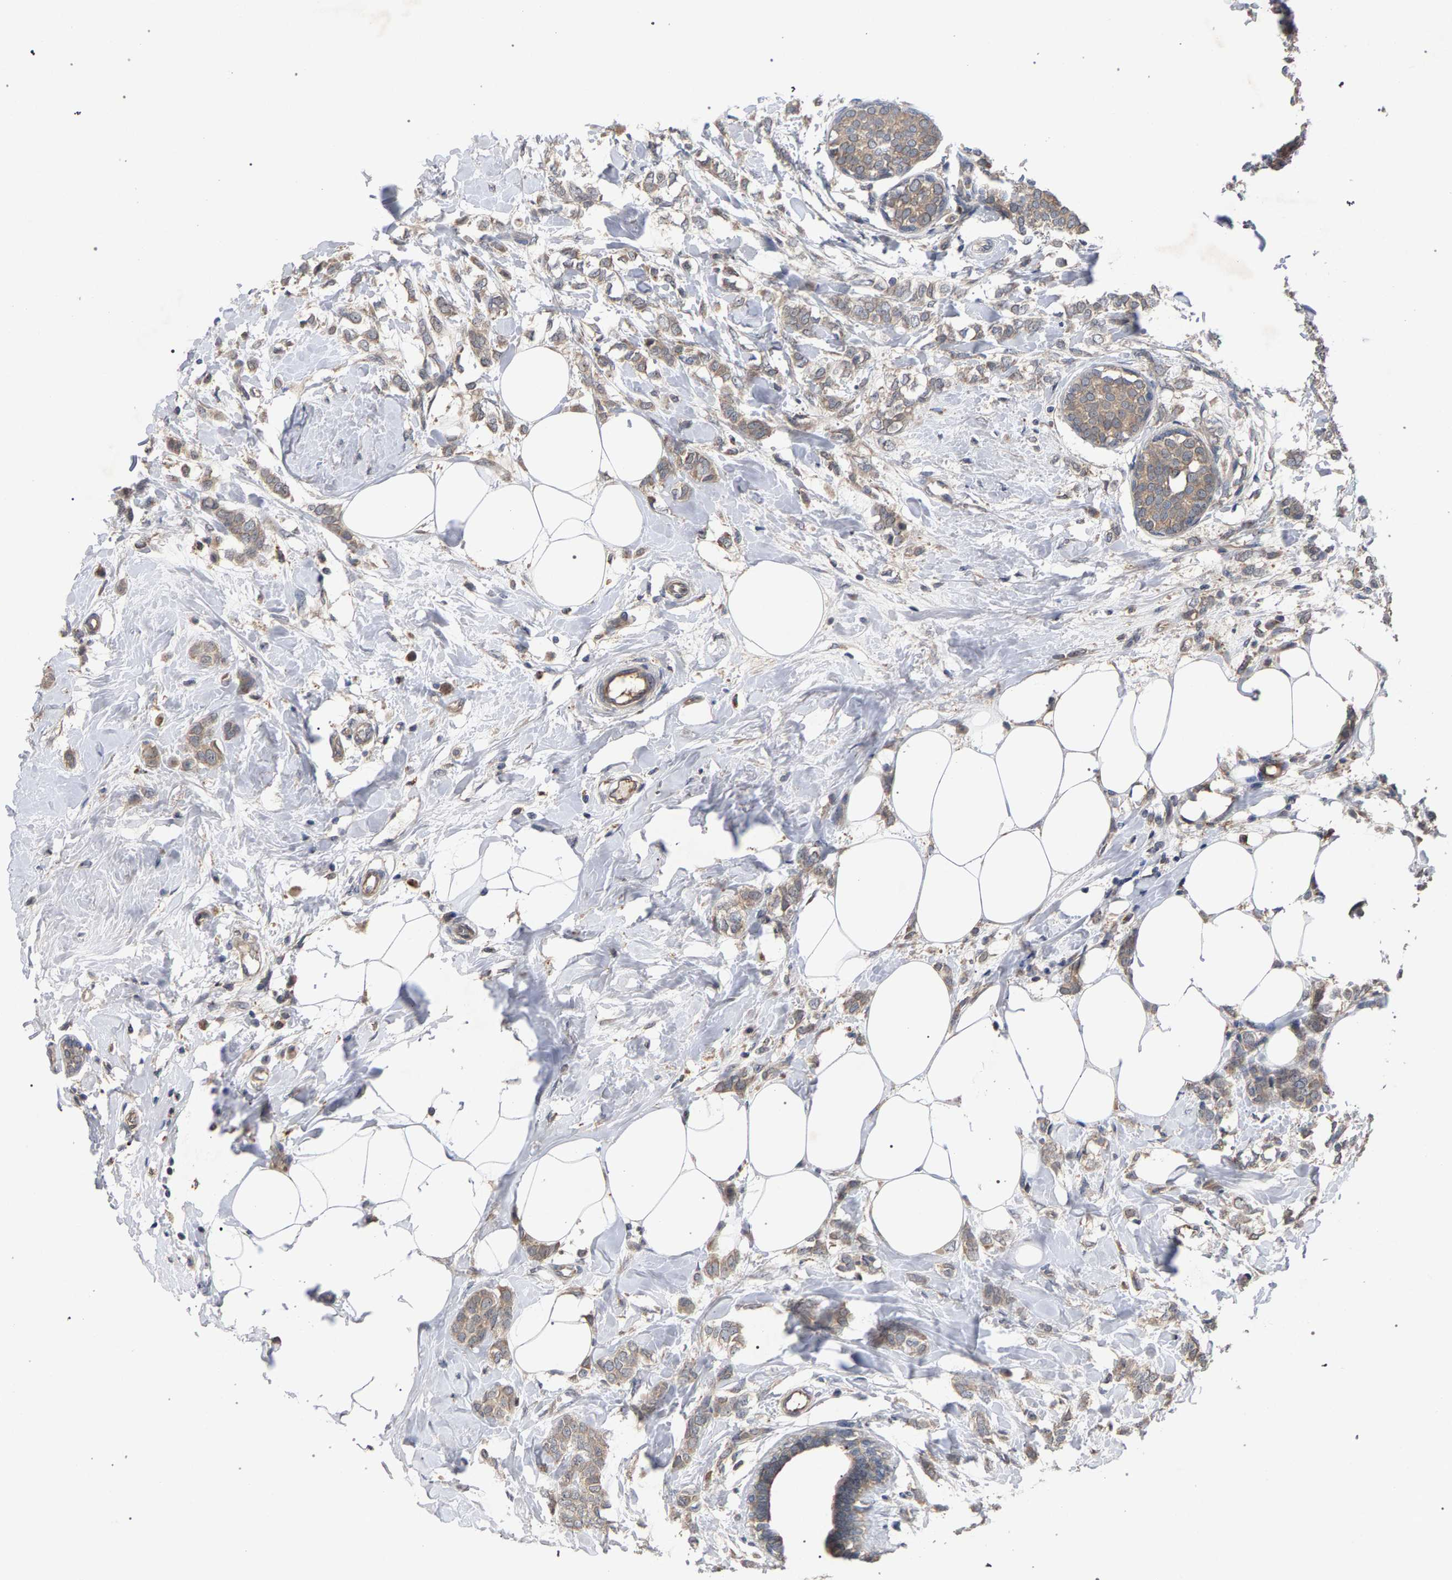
{"staining": {"intensity": "weak", "quantity": ">75%", "location": "cytoplasmic/membranous"}, "tissue": "breast cancer", "cell_type": "Tumor cells", "image_type": "cancer", "snomed": [{"axis": "morphology", "description": "Lobular carcinoma, in situ"}, {"axis": "morphology", "description": "Lobular carcinoma"}, {"axis": "topography", "description": "Breast"}], "caption": "Protein expression analysis of breast cancer (lobular carcinoma in situ) shows weak cytoplasmic/membranous positivity in about >75% of tumor cells.", "gene": "SLC4A4", "patient": {"sex": "female", "age": 41}}